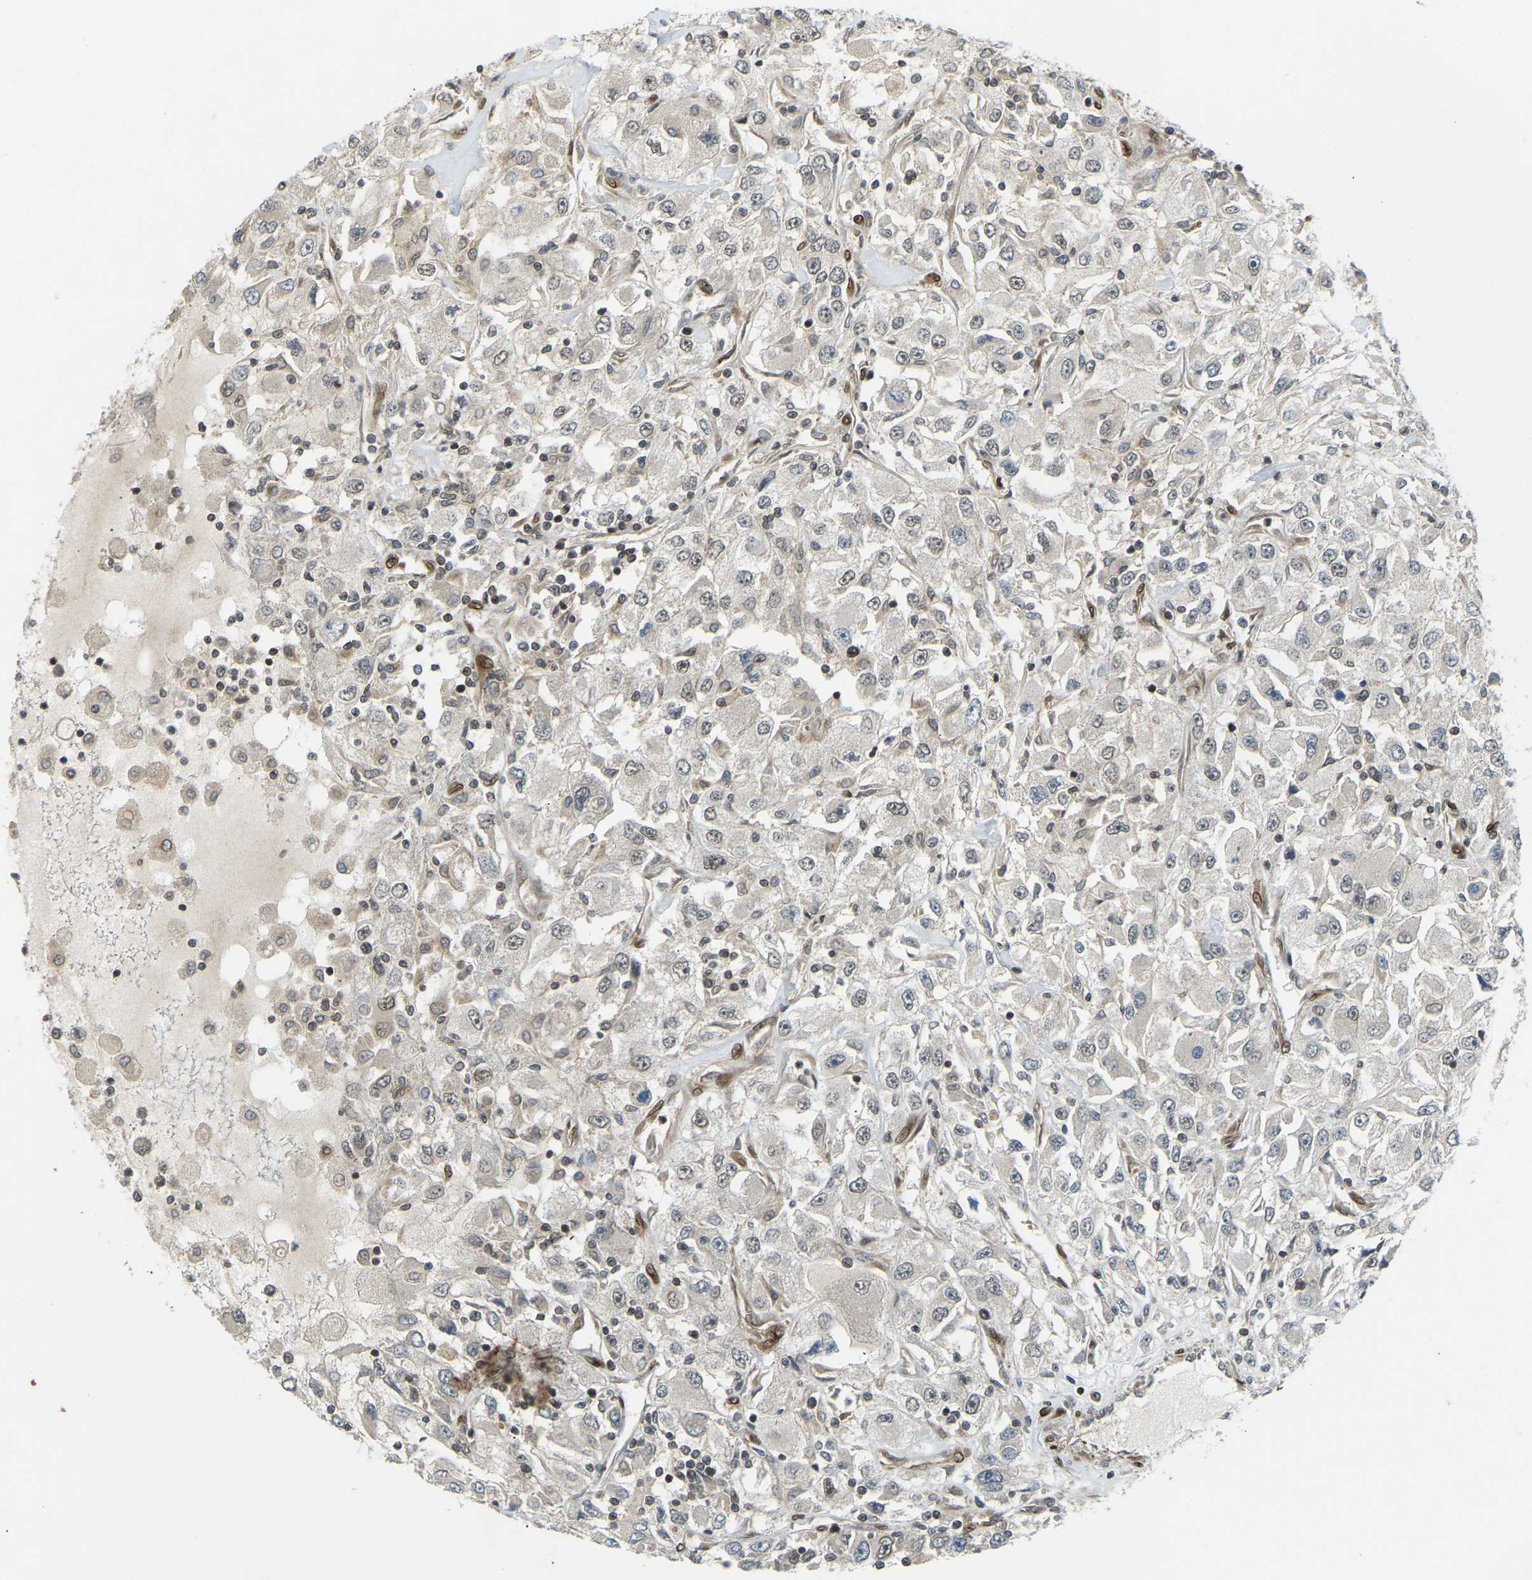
{"staining": {"intensity": "negative", "quantity": "none", "location": "none"}, "tissue": "renal cancer", "cell_type": "Tumor cells", "image_type": "cancer", "snomed": [{"axis": "morphology", "description": "Adenocarcinoma, NOS"}, {"axis": "topography", "description": "Kidney"}], "caption": "Tumor cells are negative for brown protein staining in renal adenocarcinoma.", "gene": "SYNE1", "patient": {"sex": "female", "age": 52}}